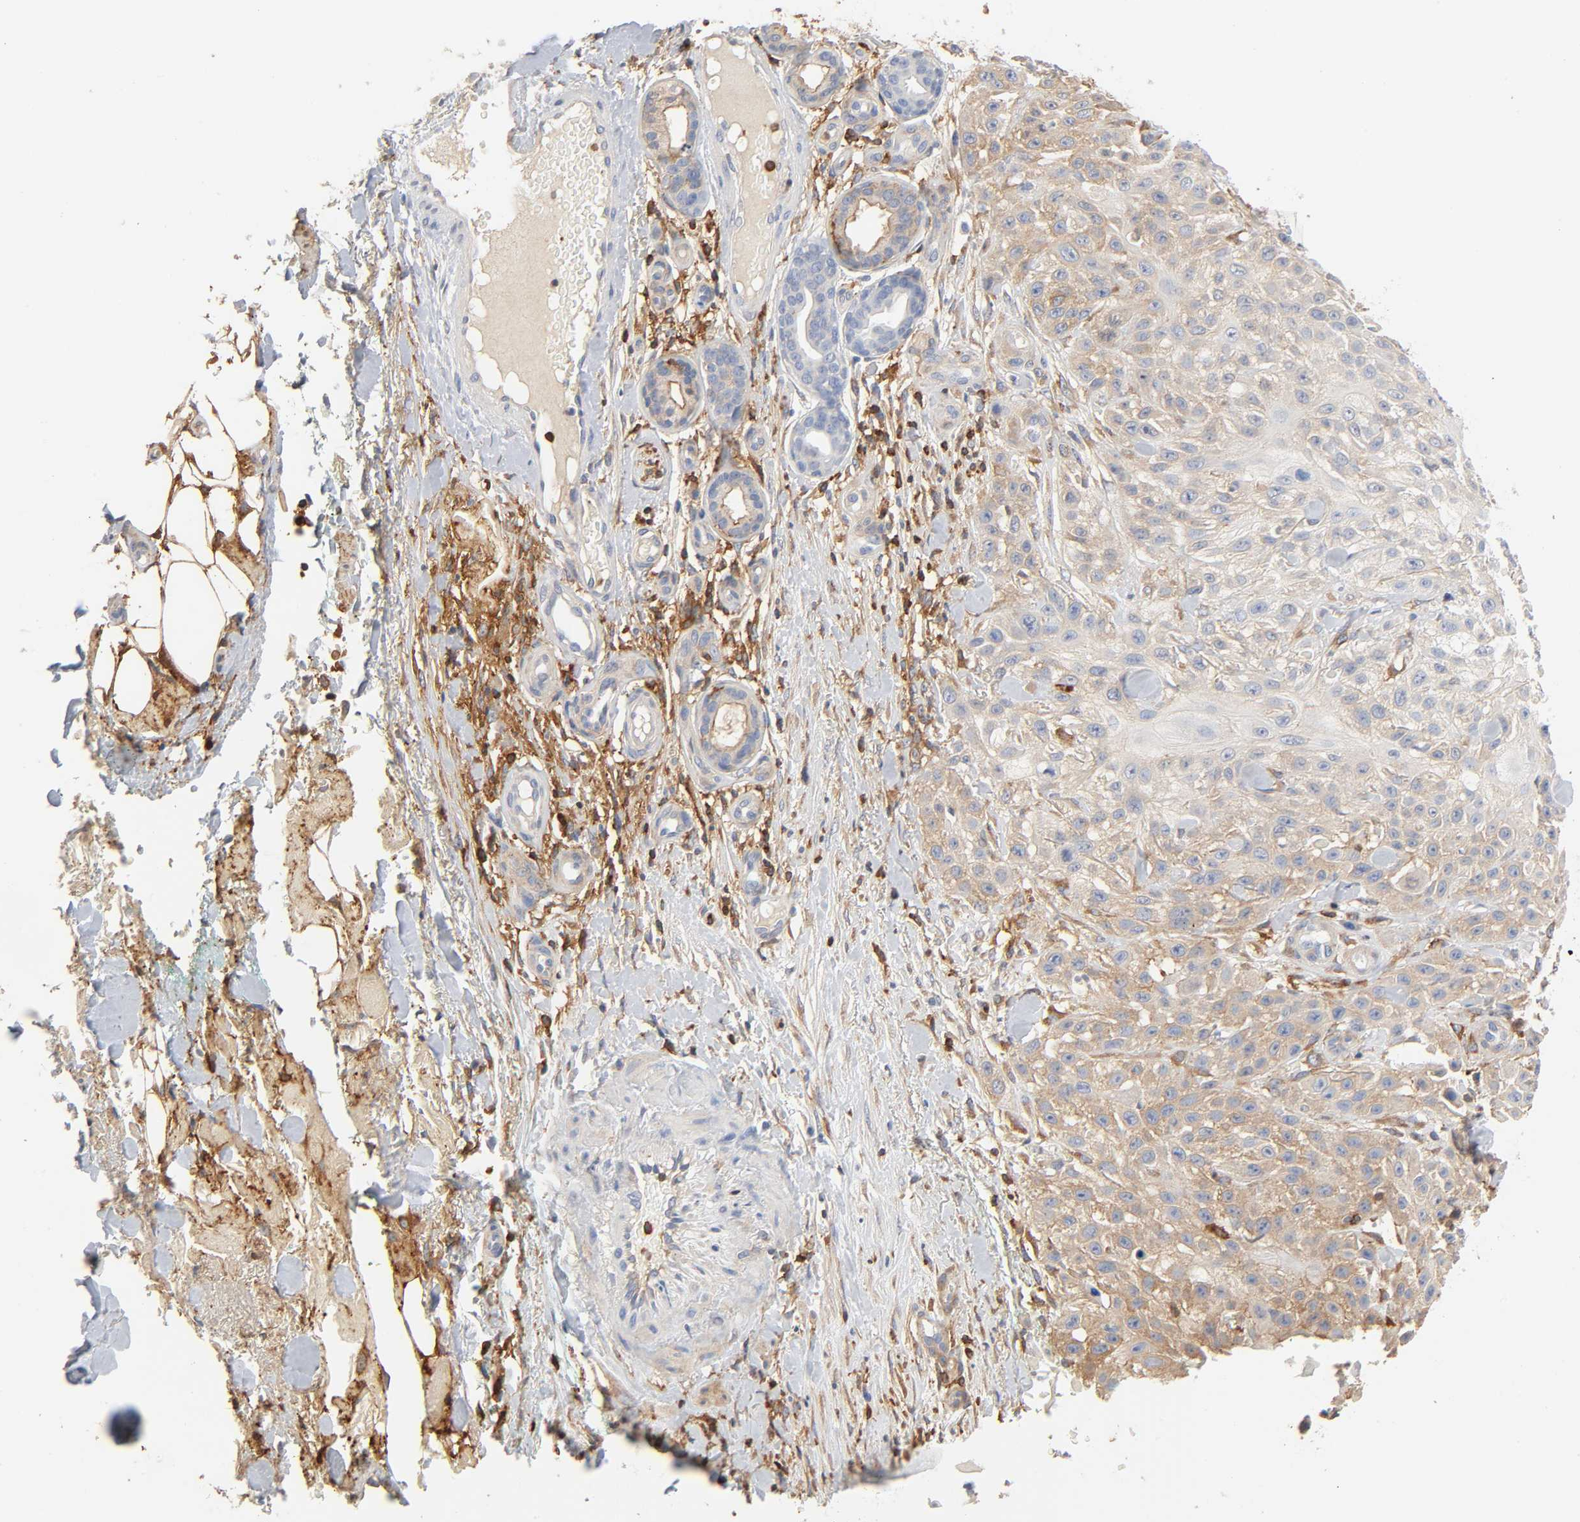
{"staining": {"intensity": "moderate", "quantity": ">75%", "location": "cytoplasmic/membranous"}, "tissue": "skin cancer", "cell_type": "Tumor cells", "image_type": "cancer", "snomed": [{"axis": "morphology", "description": "Squamous cell carcinoma, NOS"}, {"axis": "topography", "description": "Skin"}], "caption": "Immunohistochemical staining of human skin cancer shows medium levels of moderate cytoplasmic/membranous protein expression in about >75% of tumor cells.", "gene": "BIN1", "patient": {"sex": "female", "age": 42}}